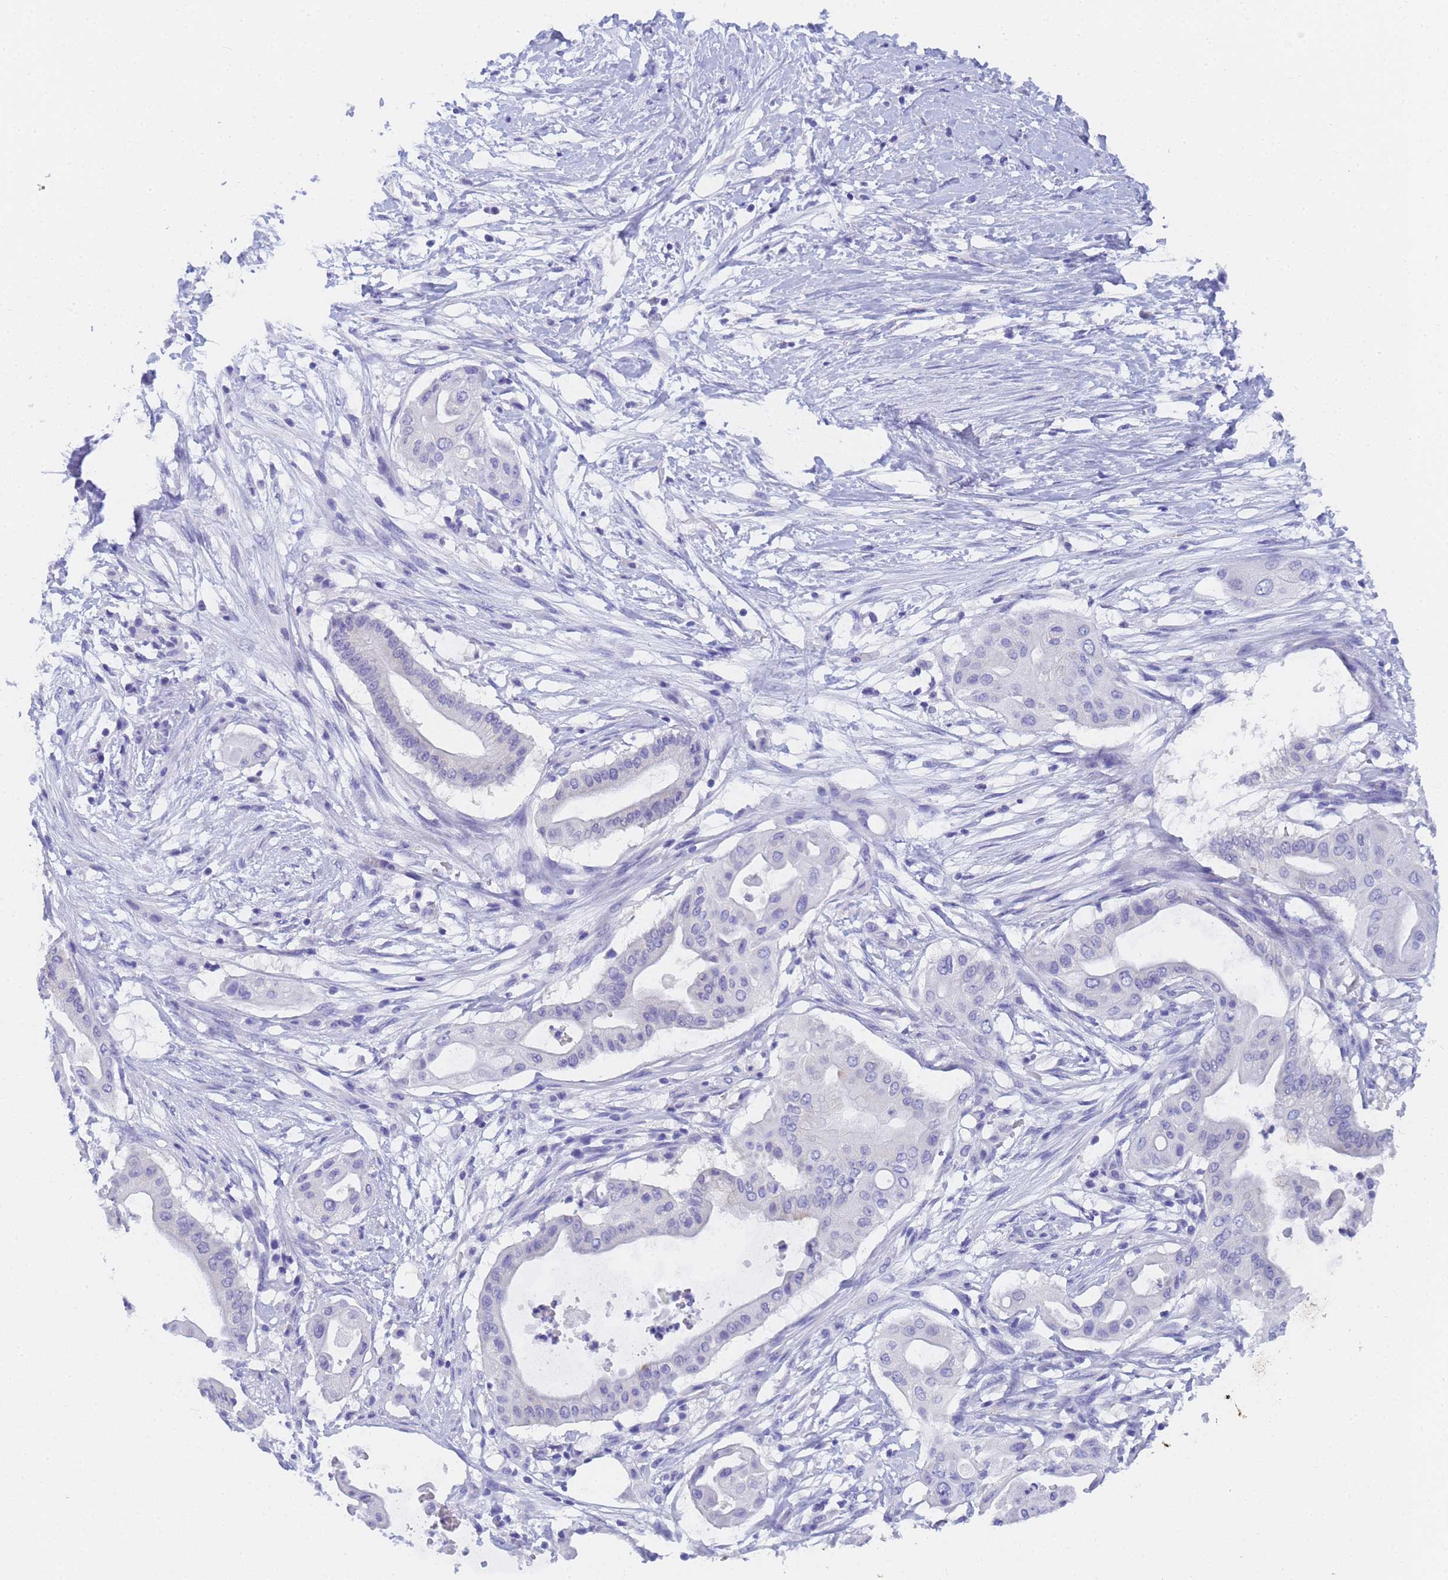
{"staining": {"intensity": "negative", "quantity": "none", "location": "none"}, "tissue": "pancreatic cancer", "cell_type": "Tumor cells", "image_type": "cancer", "snomed": [{"axis": "morphology", "description": "Adenocarcinoma, NOS"}, {"axis": "topography", "description": "Pancreas"}], "caption": "Immunohistochemistry (IHC) photomicrograph of neoplastic tissue: human pancreatic cancer stained with DAB exhibits no significant protein positivity in tumor cells.", "gene": "STATH", "patient": {"sex": "male", "age": 68}}